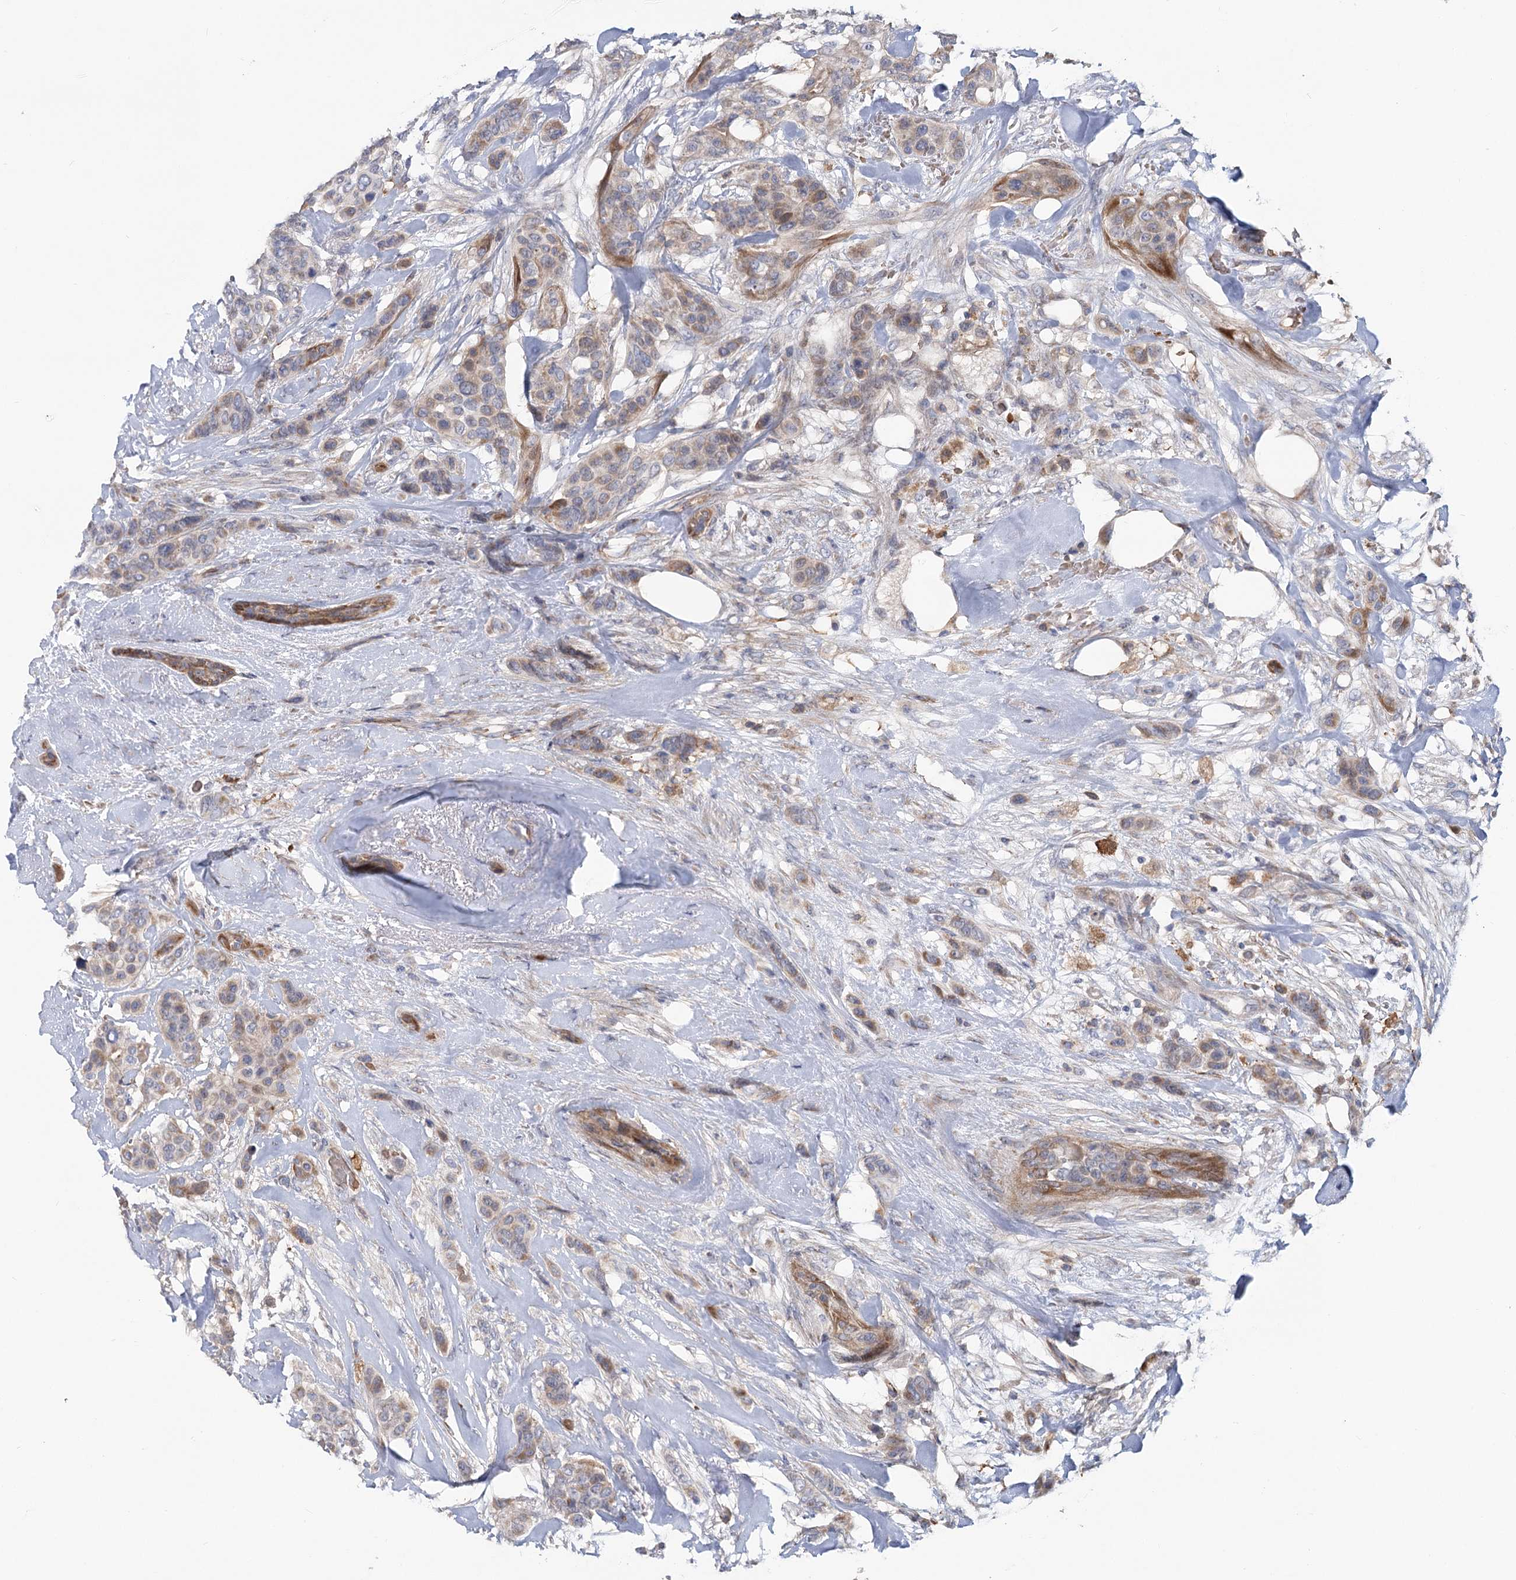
{"staining": {"intensity": "moderate", "quantity": "25%-75%", "location": "cytoplasmic/membranous"}, "tissue": "breast cancer", "cell_type": "Tumor cells", "image_type": "cancer", "snomed": [{"axis": "morphology", "description": "Lobular carcinoma"}, {"axis": "topography", "description": "Breast"}], "caption": "Tumor cells show medium levels of moderate cytoplasmic/membranous expression in about 25%-75% of cells in human breast lobular carcinoma. (Brightfield microscopy of DAB IHC at high magnification).", "gene": "CIB4", "patient": {"sex": "female", "age": 51}}